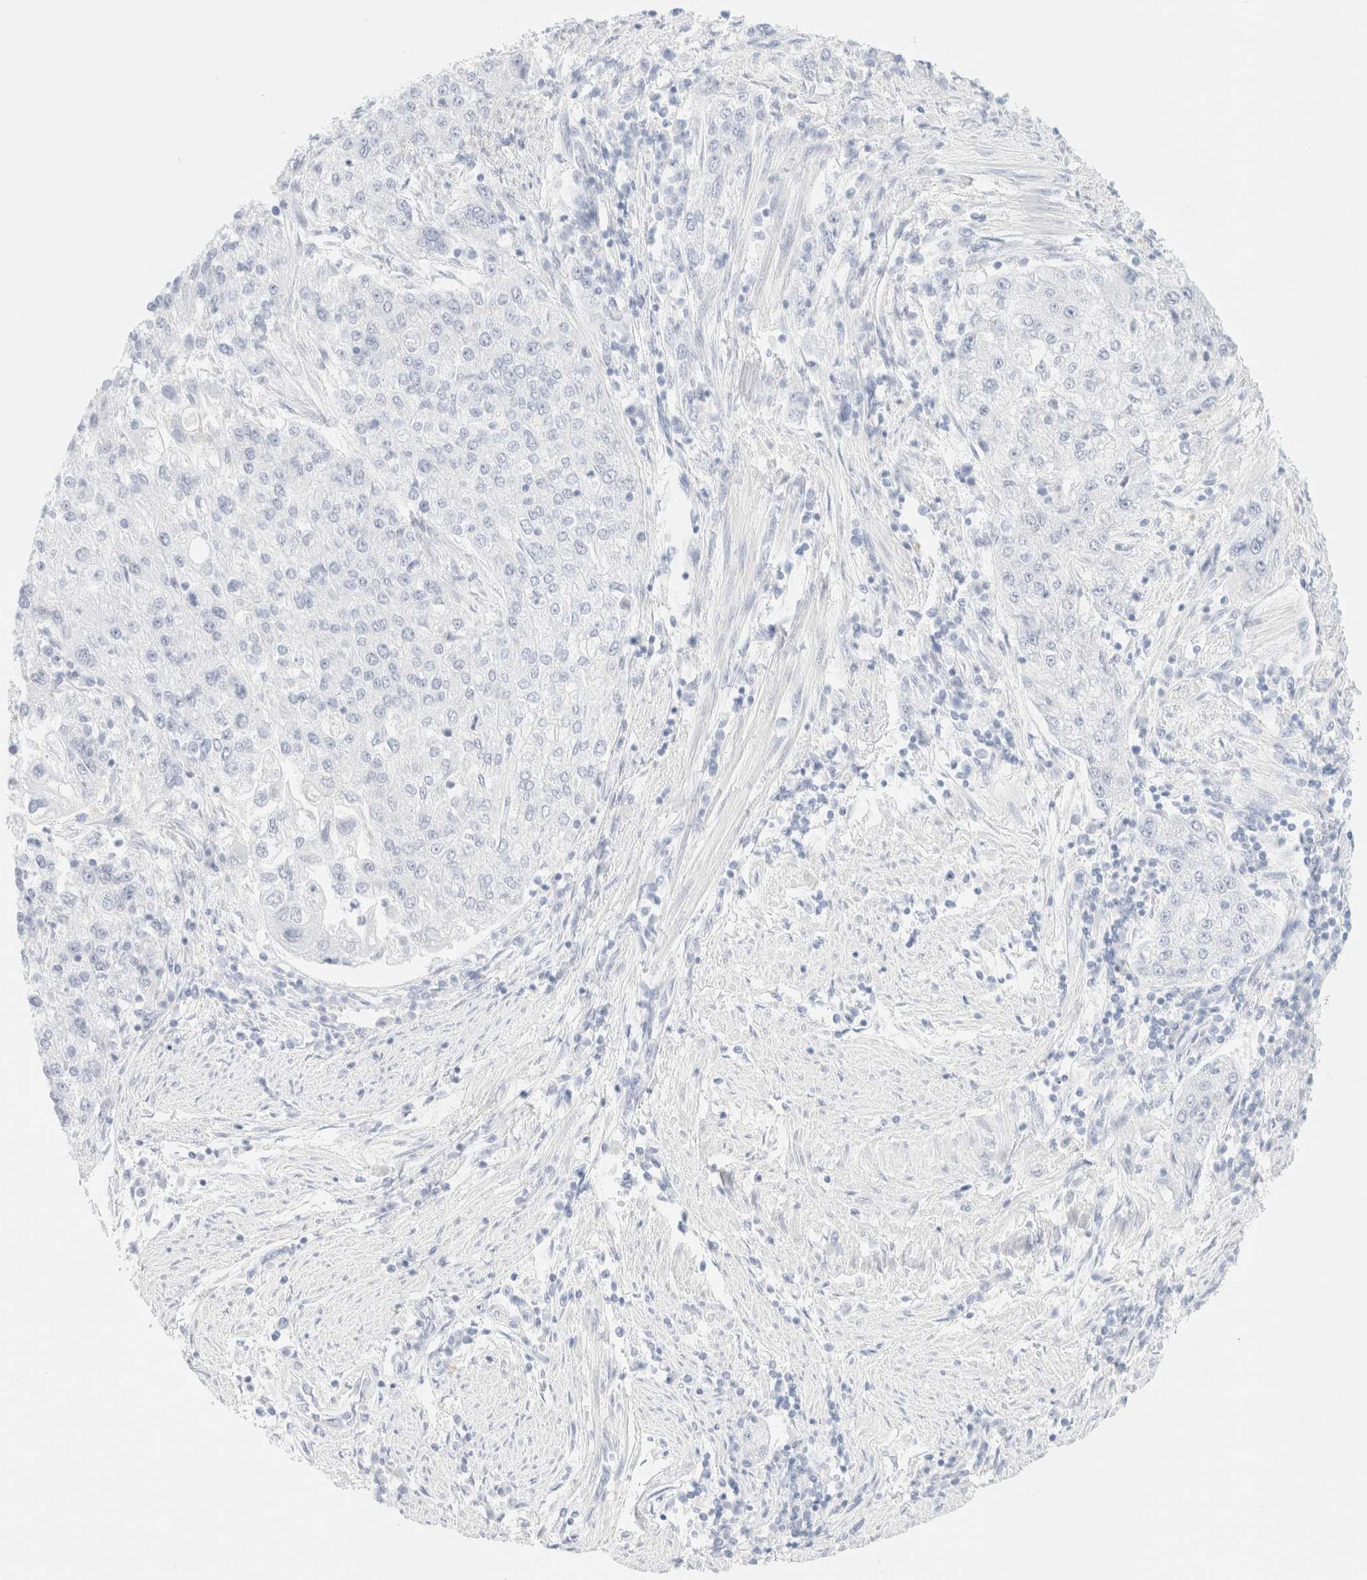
{"staining": {"intensity": "negative", "quantity": "none", "location": "none"}, "tissue": "endometrial cancer", "cell_type": "Tumor cells", "image_type": "cancer", "snomed": [{"axis": "morphology", "description": "Adenocarcinoma, NOS"}, {"axis": "topography", "description": "Endometrium"}], "caption": "The image reveals no significant staining in tumor cells of endometrial cancer.", "gene": "KRT15", "patient": {"sex": "female", "age": 49}}